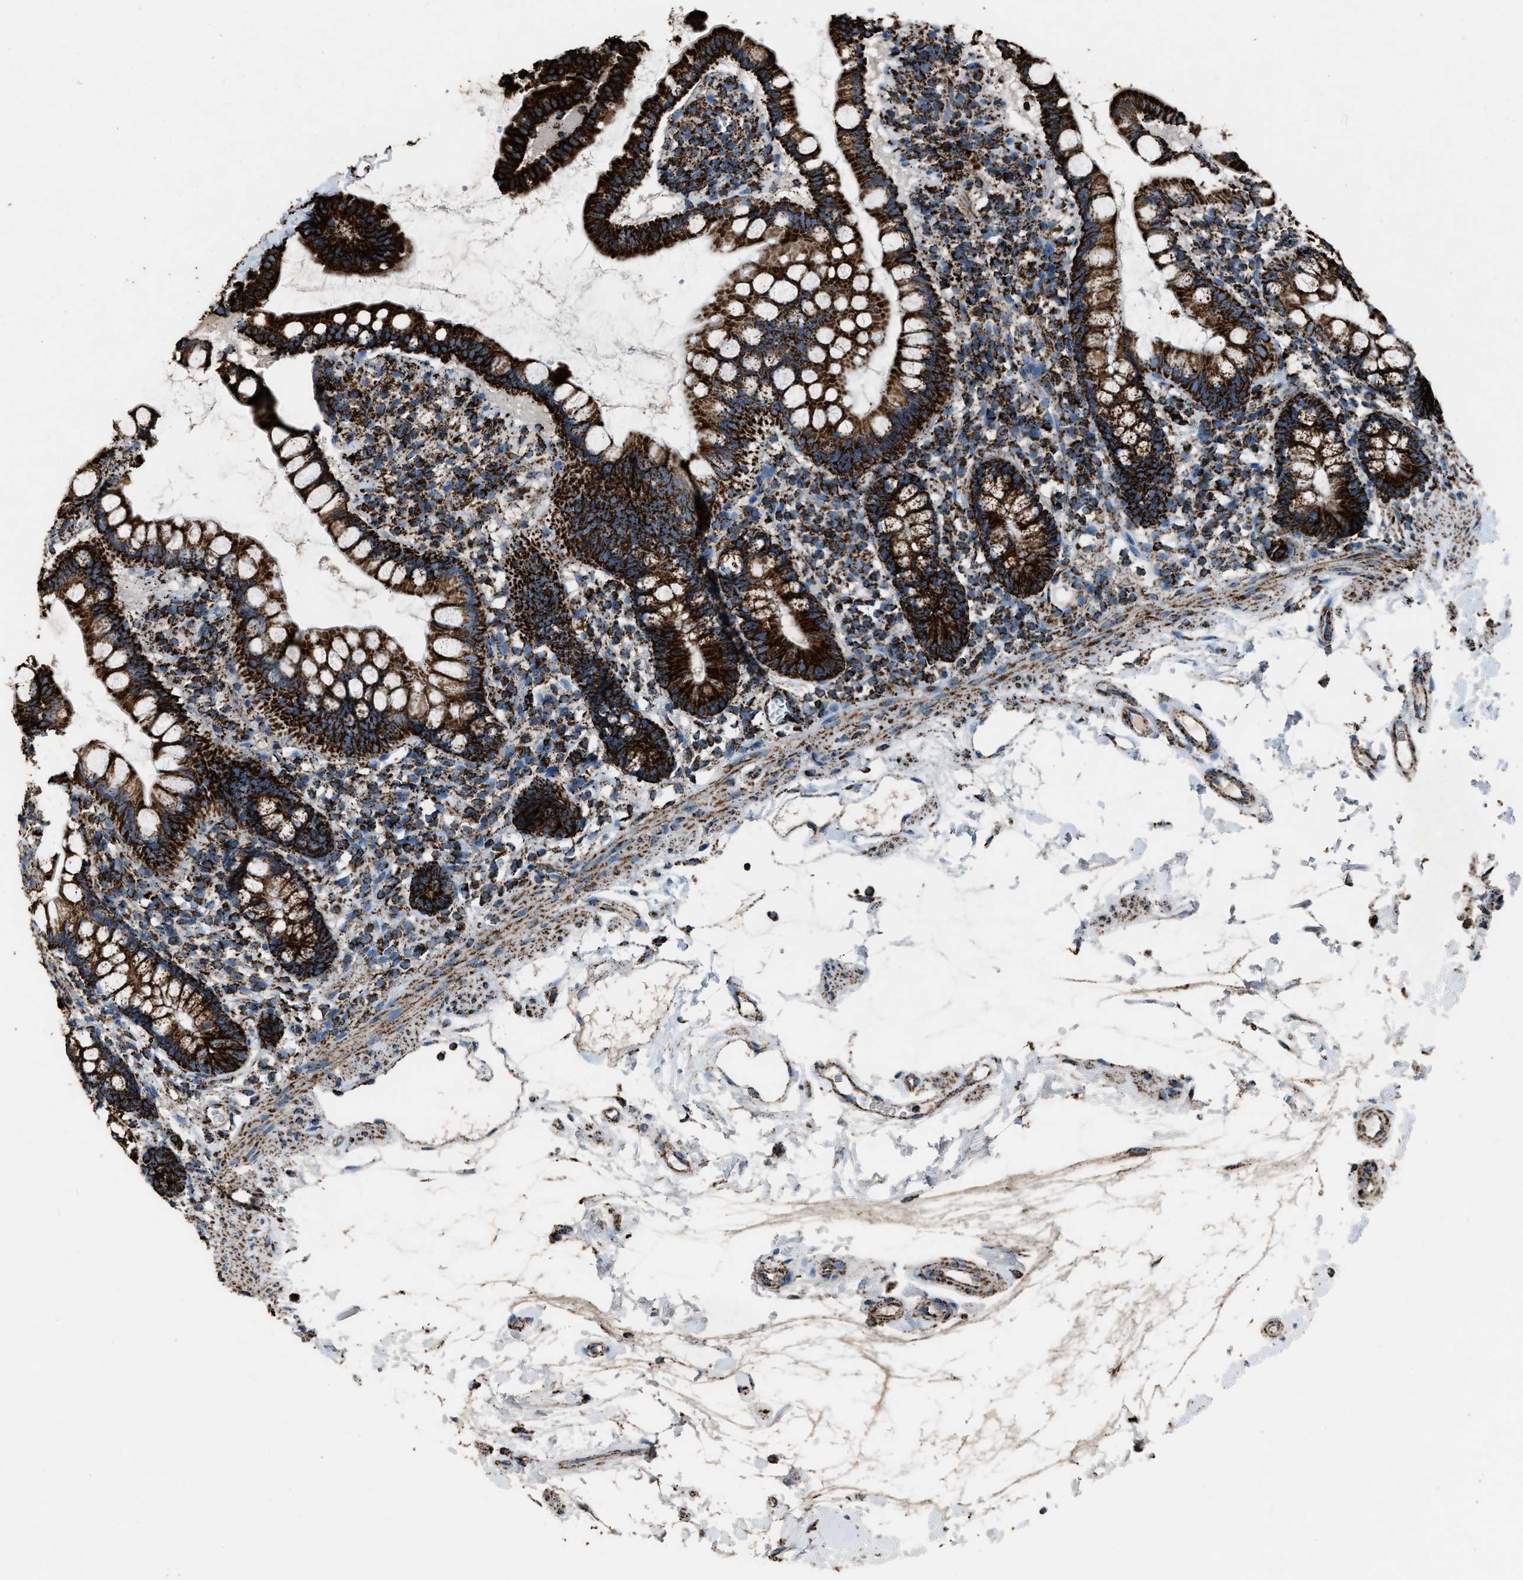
{"staining": {"intensity": "strong", "quantity": ">75%", "location": "cytoplasmic/membranous"}, "tissue": "small intestine", "cell_type": "Glandular cells", "image_type": "normal", "snomed": [{"axis": "morphology", "description": "Normal tissue, NOS"}, {"axis": "topography", "description": "Small intestine"}], "caption": "IHC (DAB) staining of benign small intestine reveals strong cytoplasmic/membranous protein positivity in approximately >75% of glandular cells.", "gene": "MDH2", "patient": {"sex": "female", "age": 84}}